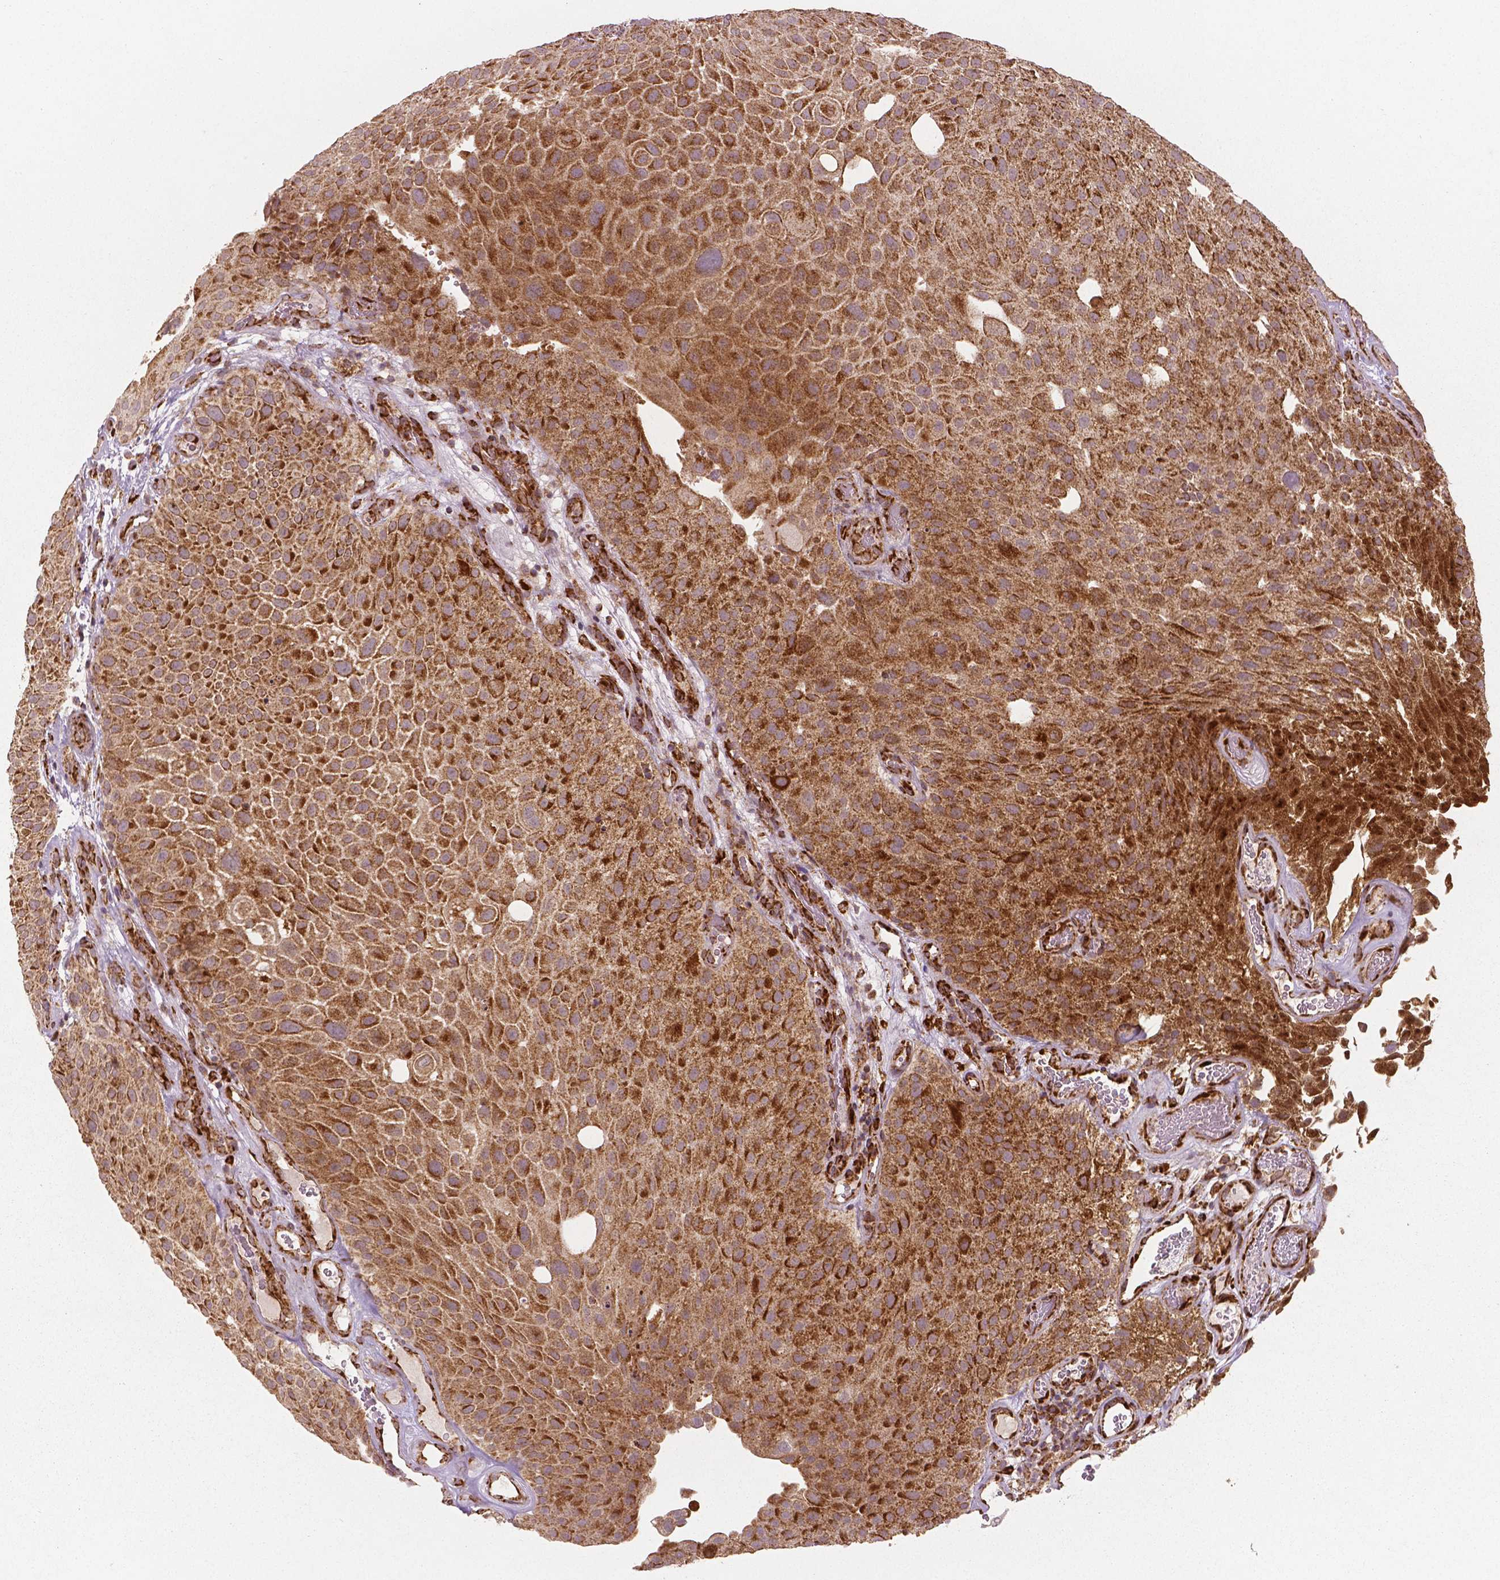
{"staining": {"intensity": "strong", "quantity": ">75%", "location": "cytoplasmic/membranous"}, "tissue": "urothelial cancer", "cell_type": "Tumor cells", "image_type": "cancer", "snomed": [{"axis": "morphology", "description": "Urothelial carcinoma, Low grade"}, {"axis": "topography", "description": "Urinary bladder"}], "caption": "About >75% of tumor cells in urothelial cancer show strong cytoplasmic/membranous protein expression as visualized by brown immunohistochemical staining.", "gene": "PGAM5", "patient": {"sex": "male", "age": 72}}